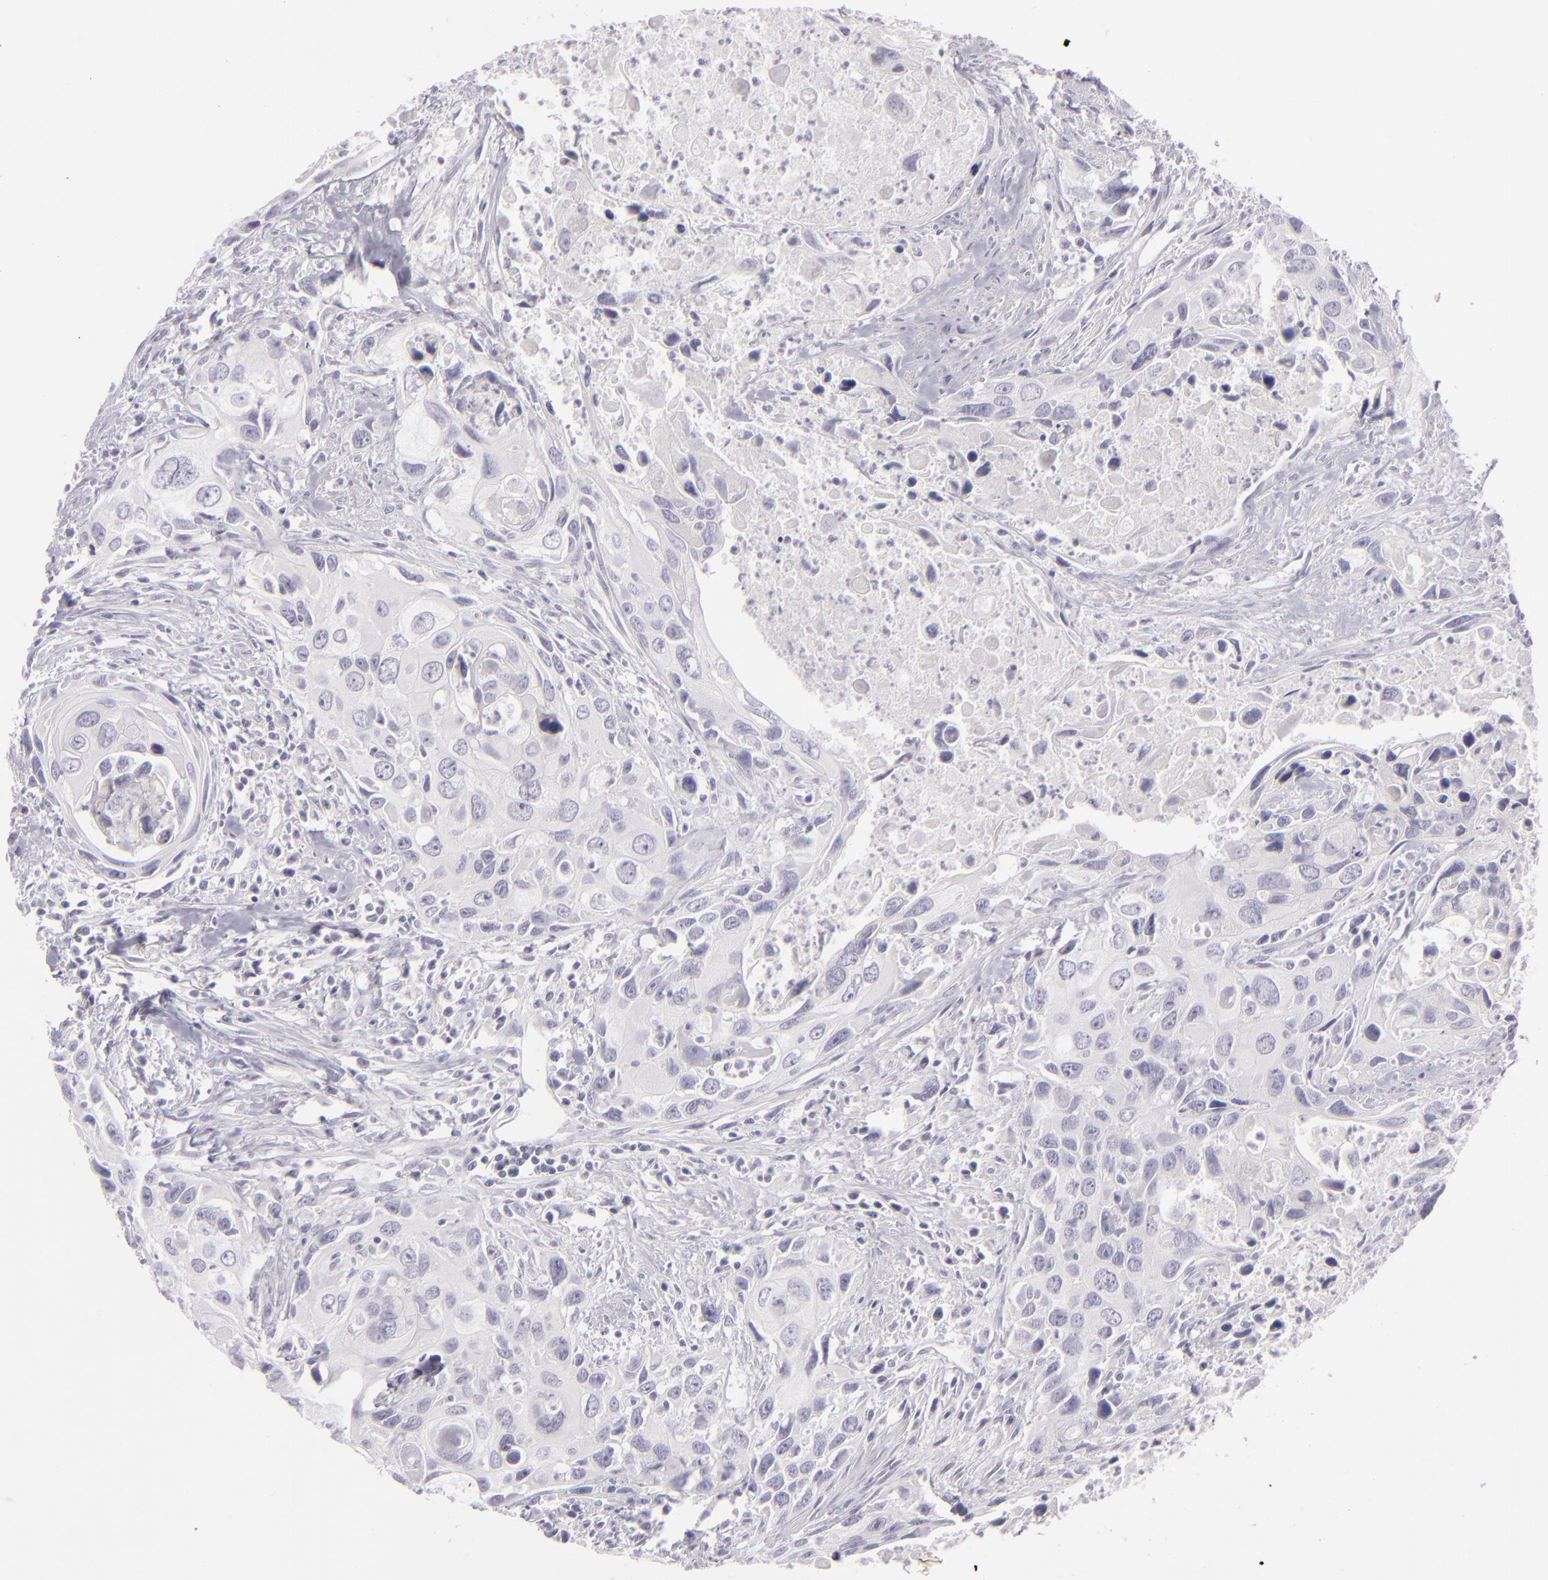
{"staining": {"intensity": "negative", "quantity": "none", "location": "none"}, "tissue": "urothelial cancer", "cell_type": "Tumor cells", "image_type": "cancer", "snomed": [{"axis": "morphology", "description": "Urothelial carcinoma, High grade"}, {"axis": "topography", "description": "Urinary bladder"}], "caption": "DAB immunohistochemical staining of human urothelial cancer shows no significant staining in tumor cells.", "gene": "CDX2", "patient": {"sex": "male", "age": 71}}